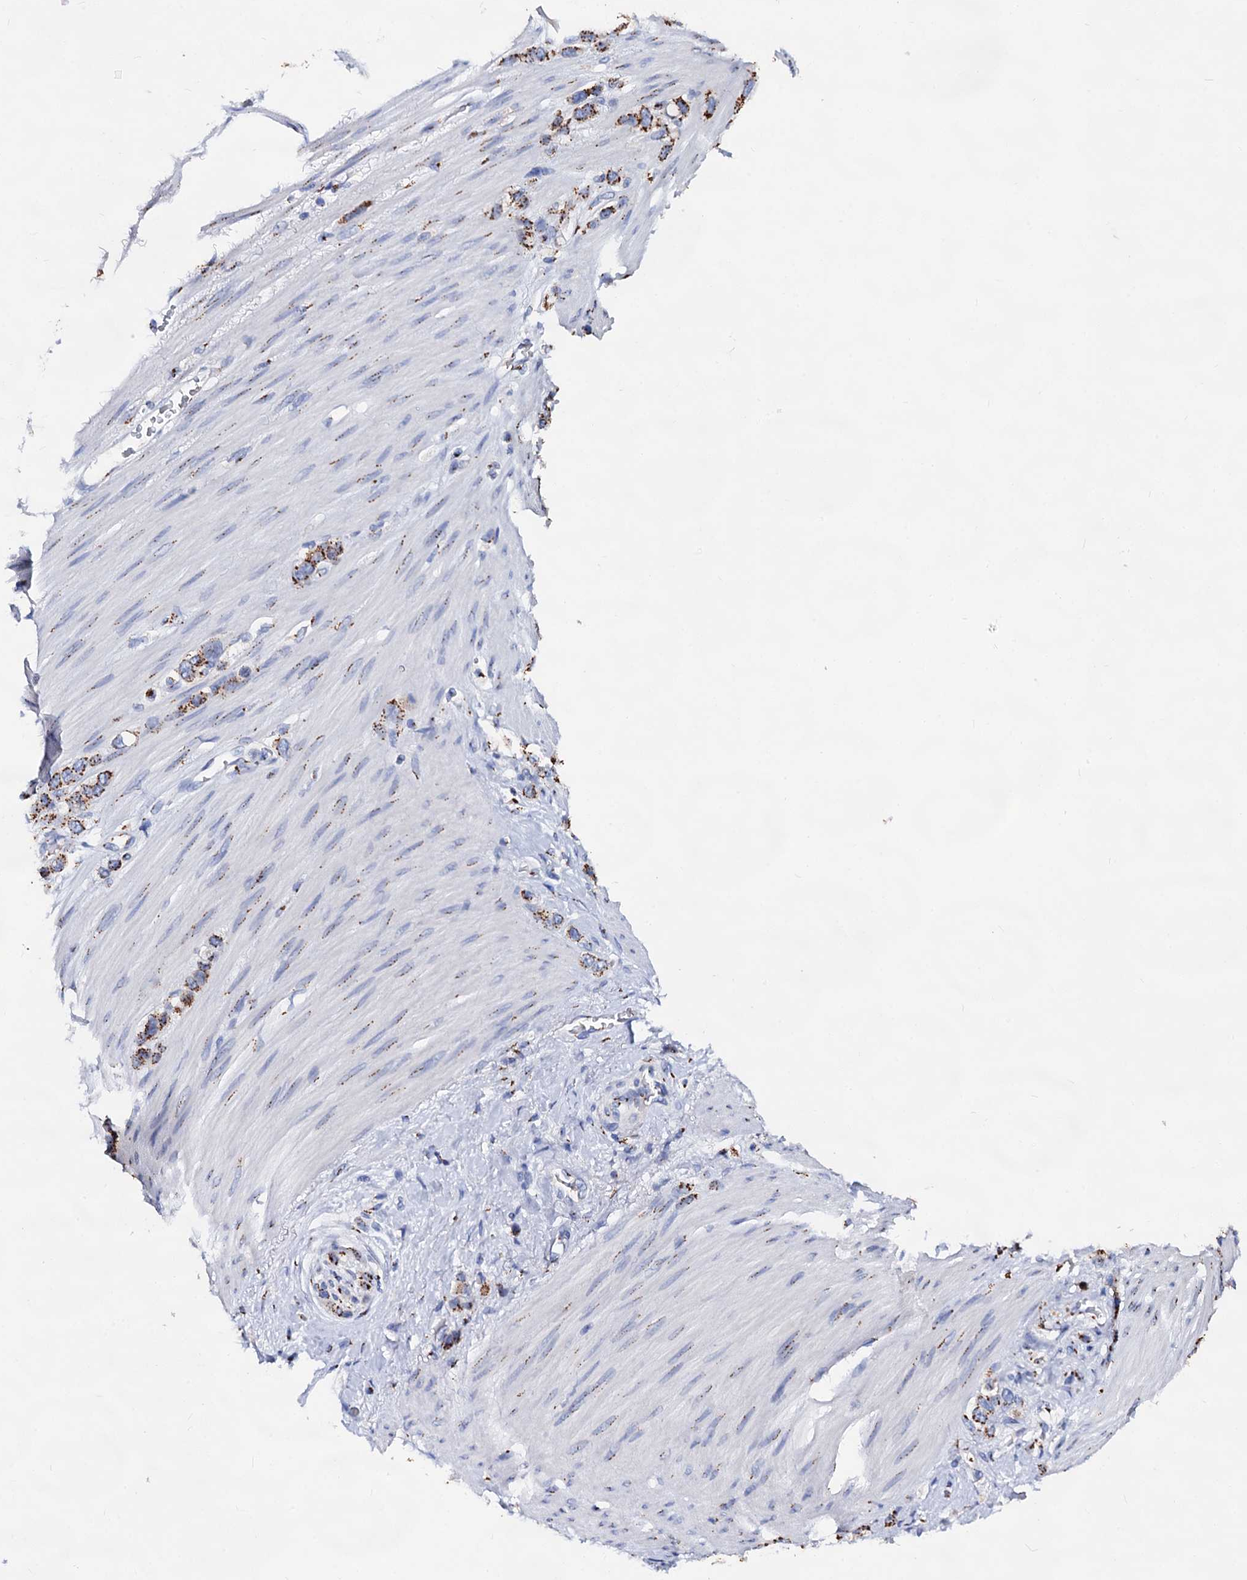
{"staining": {"intensity": "strong", "quantity": ">75%", "location": "cytoplasmic/membranous"}, "tissue": "stomach cancer", "cell_type": "Tumor cells", "image_type": "cancer", "snomed": [{"axis": "morphology", "description": "Adenocarcinoma, NOS"}, {"axis": "morphology", "description": "Adenocarcinoma, High grade"}, {"axis": "topography", "description": "Stomach, upper"}, {"axis": "topography", "description": "Stomach, lower"}], "caption": "Immunohistochemistry (DAB) staining of human stomach high-grade adenocarcinoma displays strong cytoplasmic/membranous protein expression in about >75% of tumor cells.", "gene": "TM9SF3", "patient": {"sex": "female", "age": 65}}